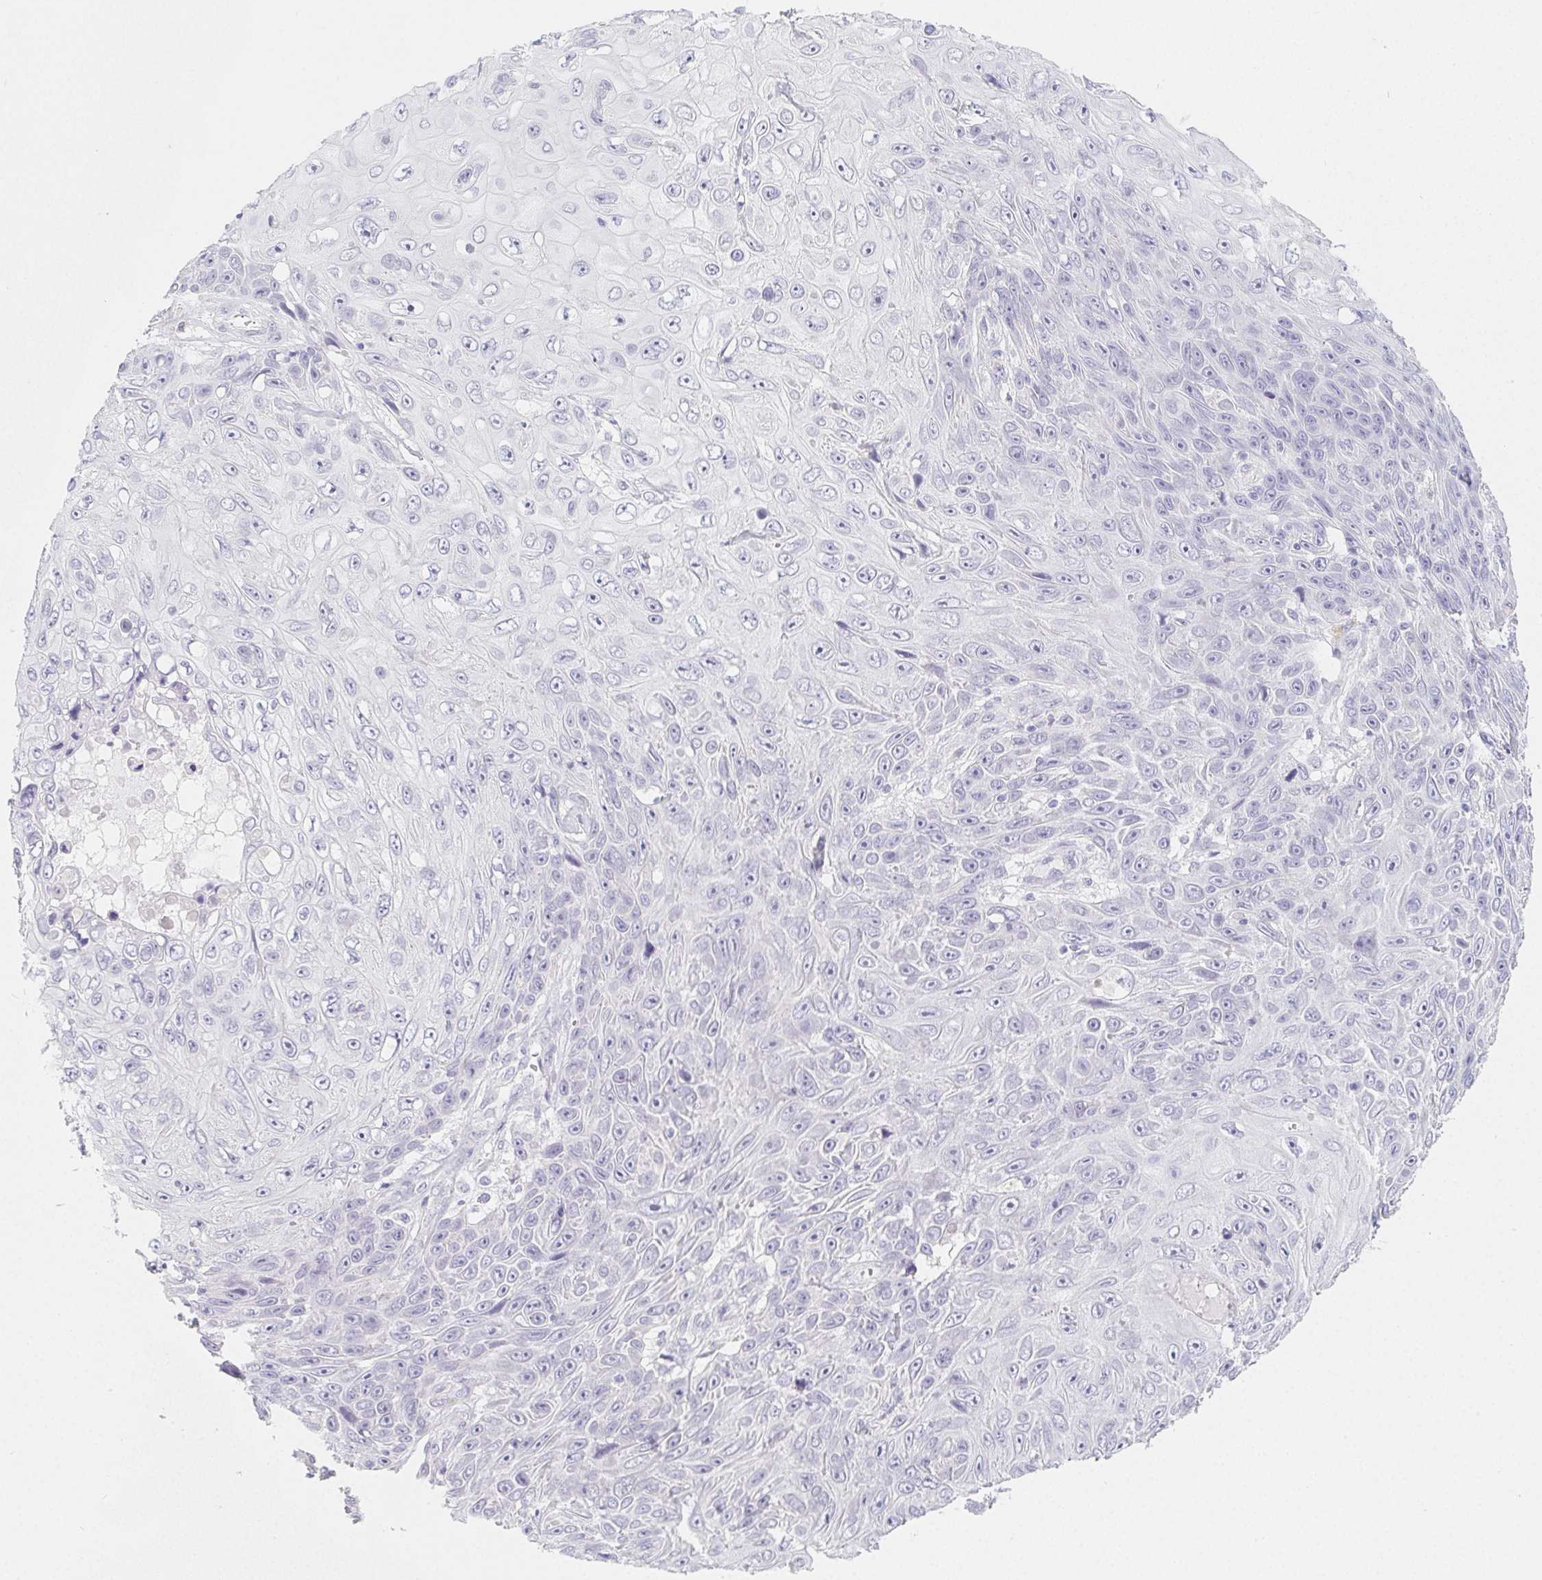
{"staining": {"intensity": "negative", "quantity": "none", "location": "none"}, "tissue": "skin cancer", "cell_type": "Tumor cells", "image_type": "cancer", "snomed": [{"axis": "morphology", "description": "Squamous cell carcinoma, NOS"}, {"axis": "topography", "description": "Skin"}], "caption": "Image shows no protein positivity in tumor cells of skin cancer (squamous cell carcinoma) tissue.", "gene": "GLIPR1L1", "patient": {"sex": "male", "age": 82}}